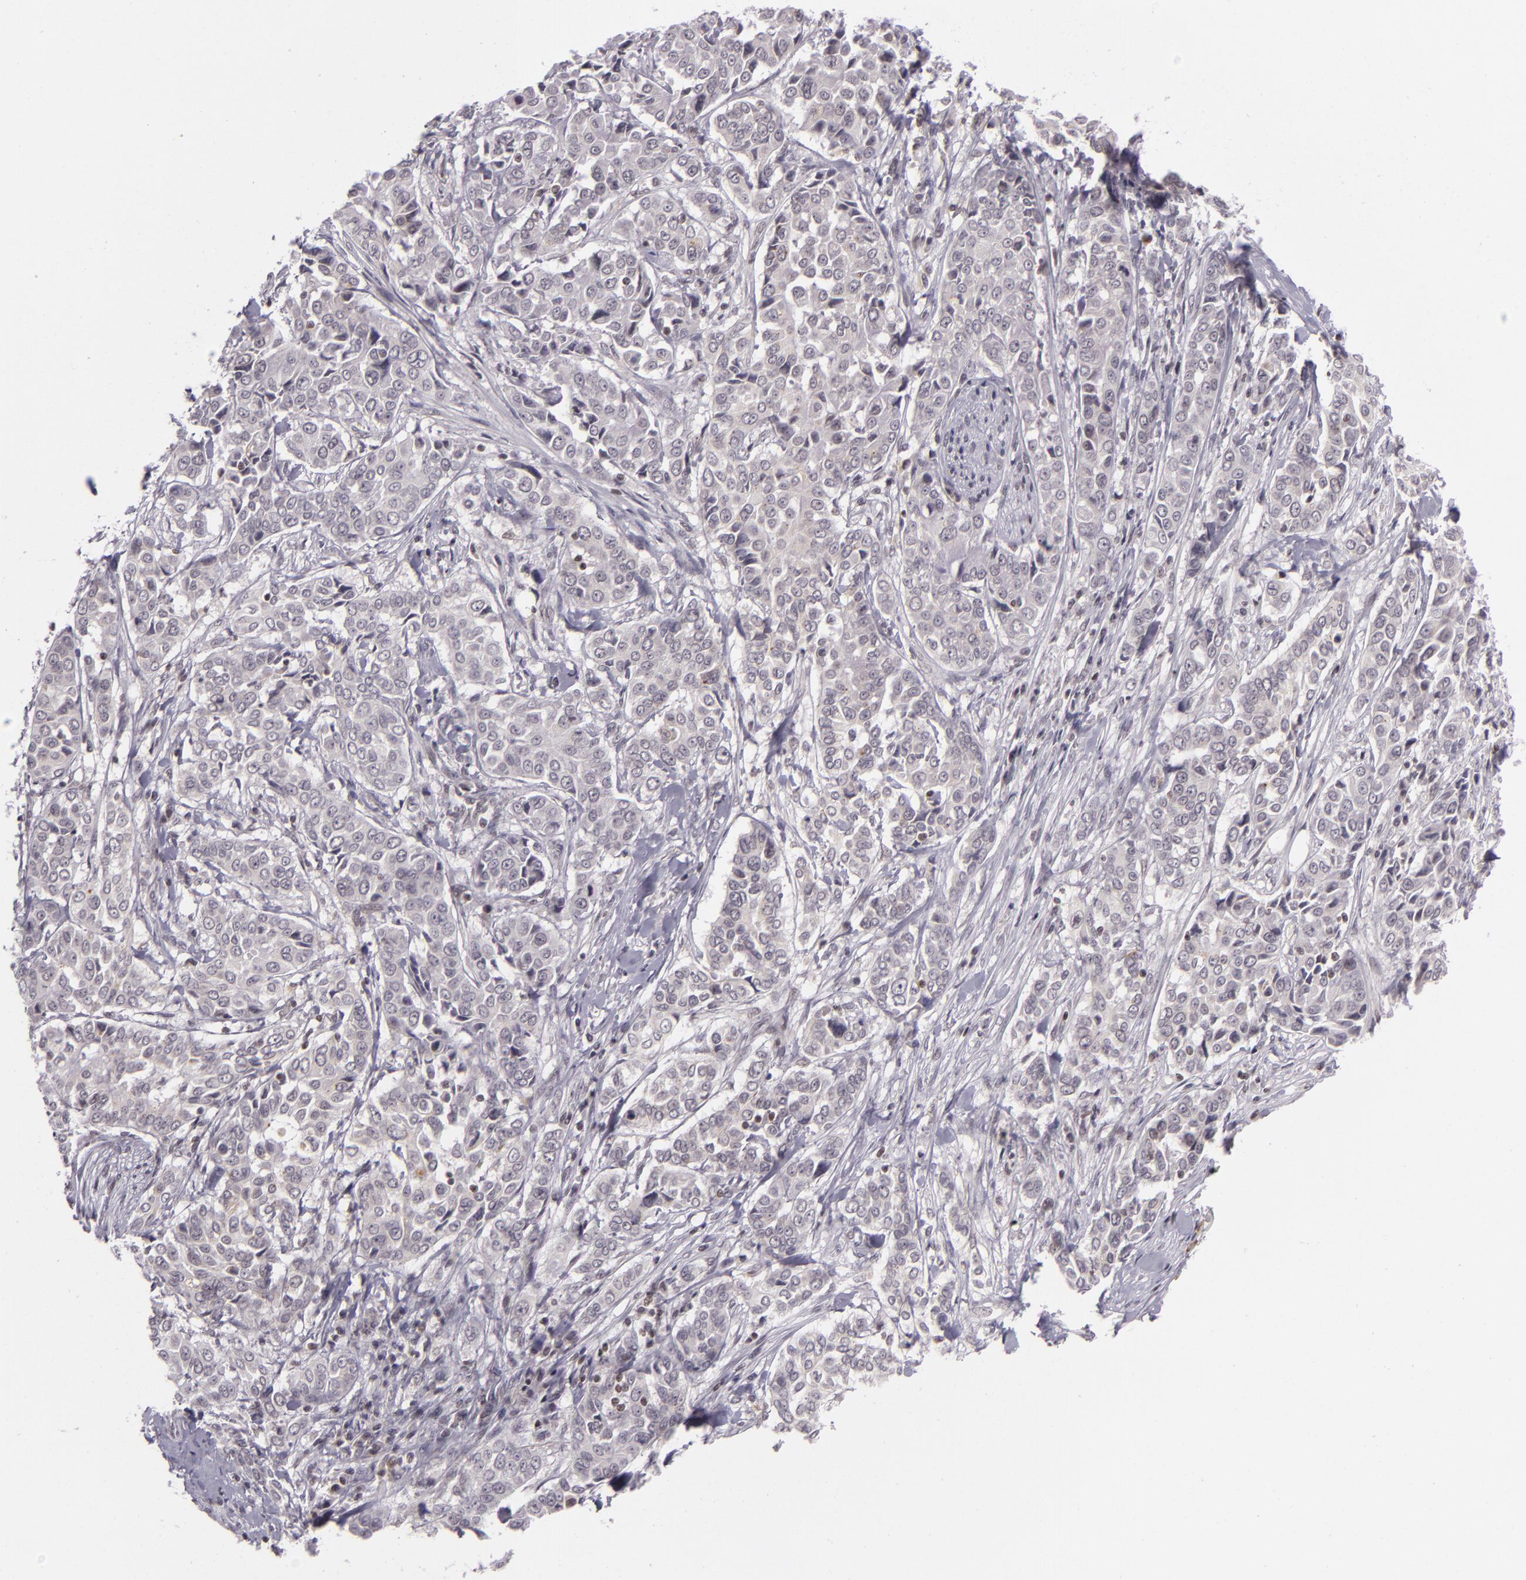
{"staining": {"intensity": "negative", "quantity": "none", "location": "none"}, "tissue": "pancreatic cancer", "cell_type": "Tumor cells", "image_type": "cancer", "snomed": [{"axis": "morphology", "description": "Adenocarcinoma, NOS"}, {"axis": "topography", "description": "Pancreas"}], "caption": "The histopathology image demonstrates no significant positivity in tumor cells of pancreatic cancer (adenocarcinoma).", "gene": "ZFX", "patient": {"sex": "female", "age": 52}}